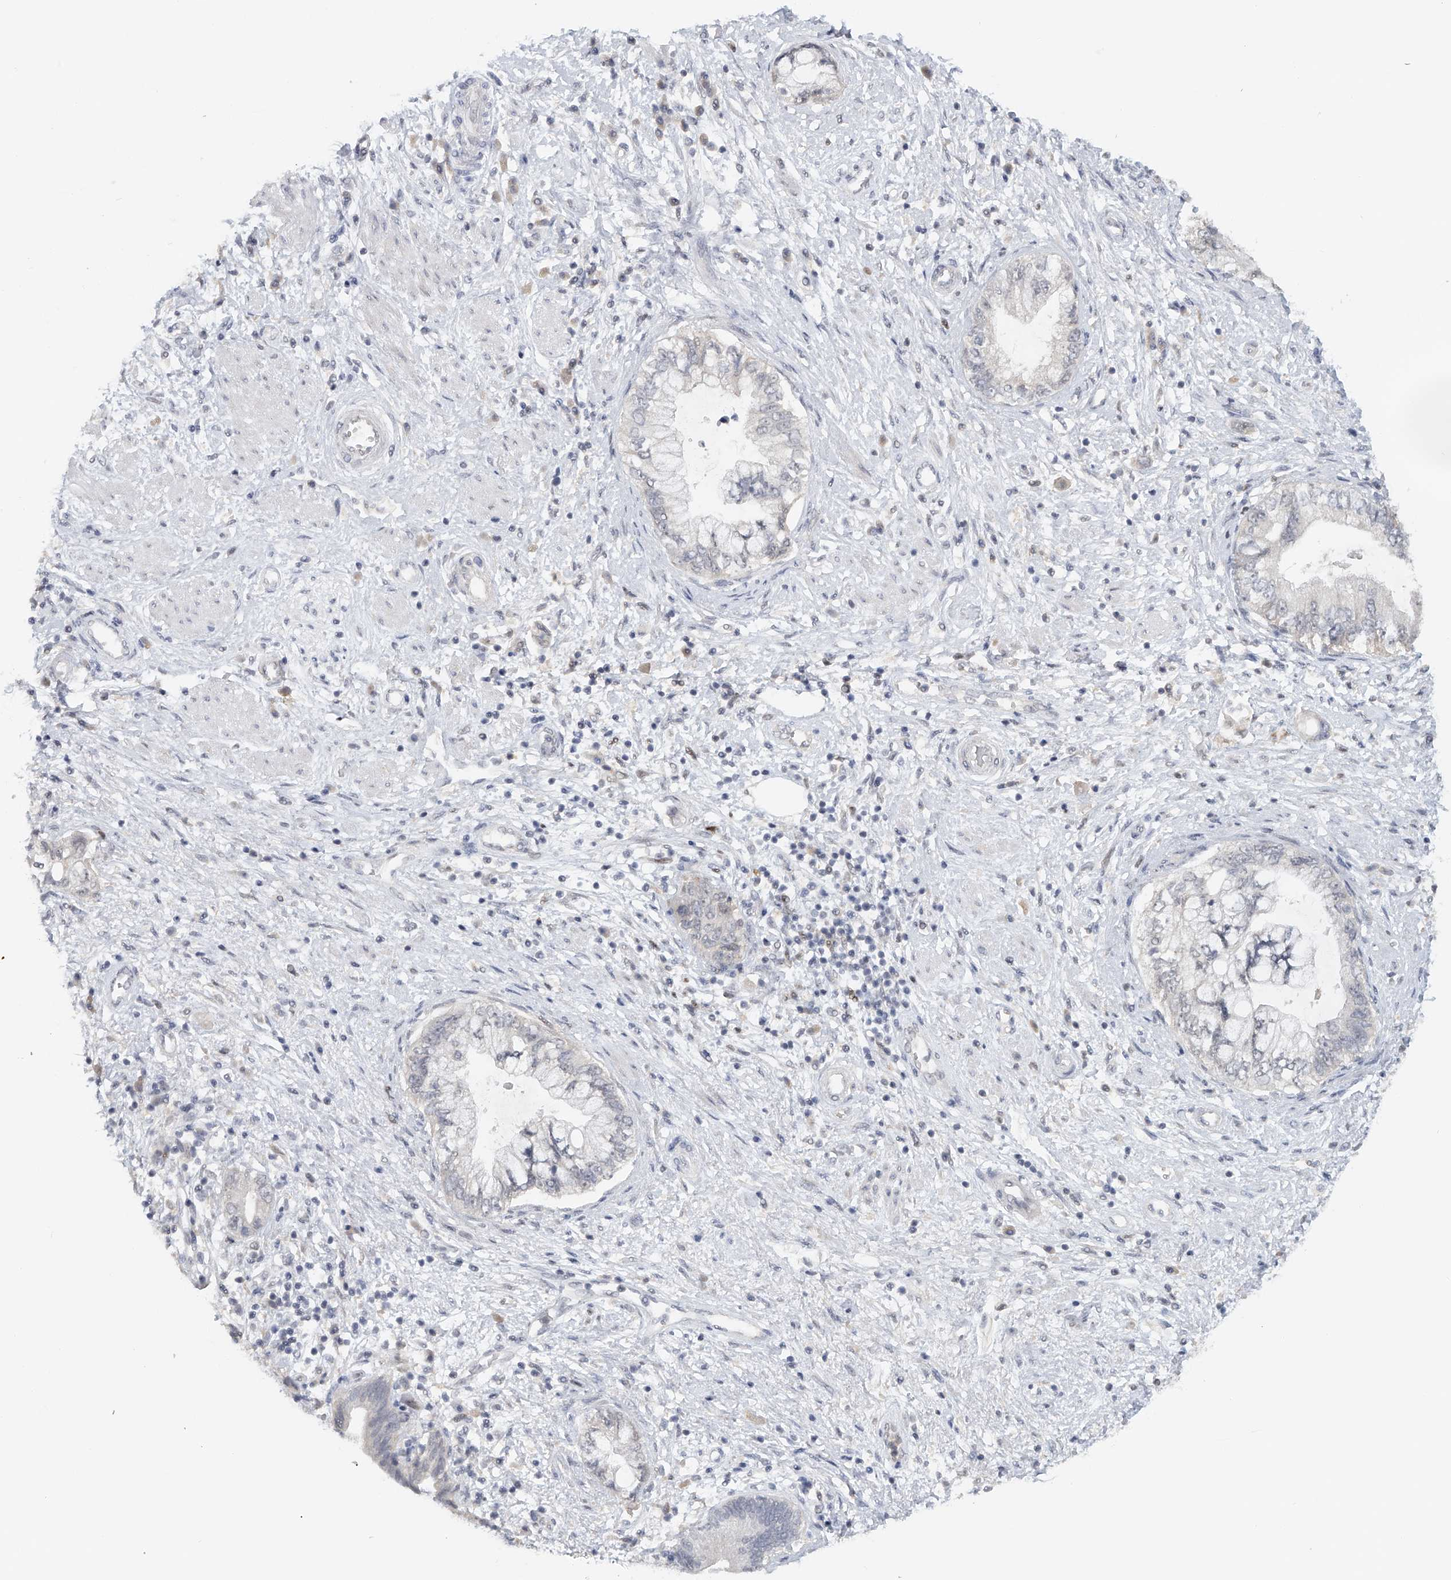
{"staining": {"intensity": "negative", "quantity": "none", "location": "none"}, "tissue": "pancreatic cancer", "cell_type": "Tumor cells", "image_type": "cancer", "snomed": [{"axis": "morphology", "description": "Adenocarcinoma, NOS"}, {"axis": "topography", "description": "Pancreas"}], "caption": "IHC micrograph of human pancreatic cancer (adenocarcinoma) stained for a protein (brown), which exhibits no staining in tumor cells. (DAB immunohistochemistry, high magnification).", "gene": "DDX43", "patient": {"sex": "female", "age": 73}}